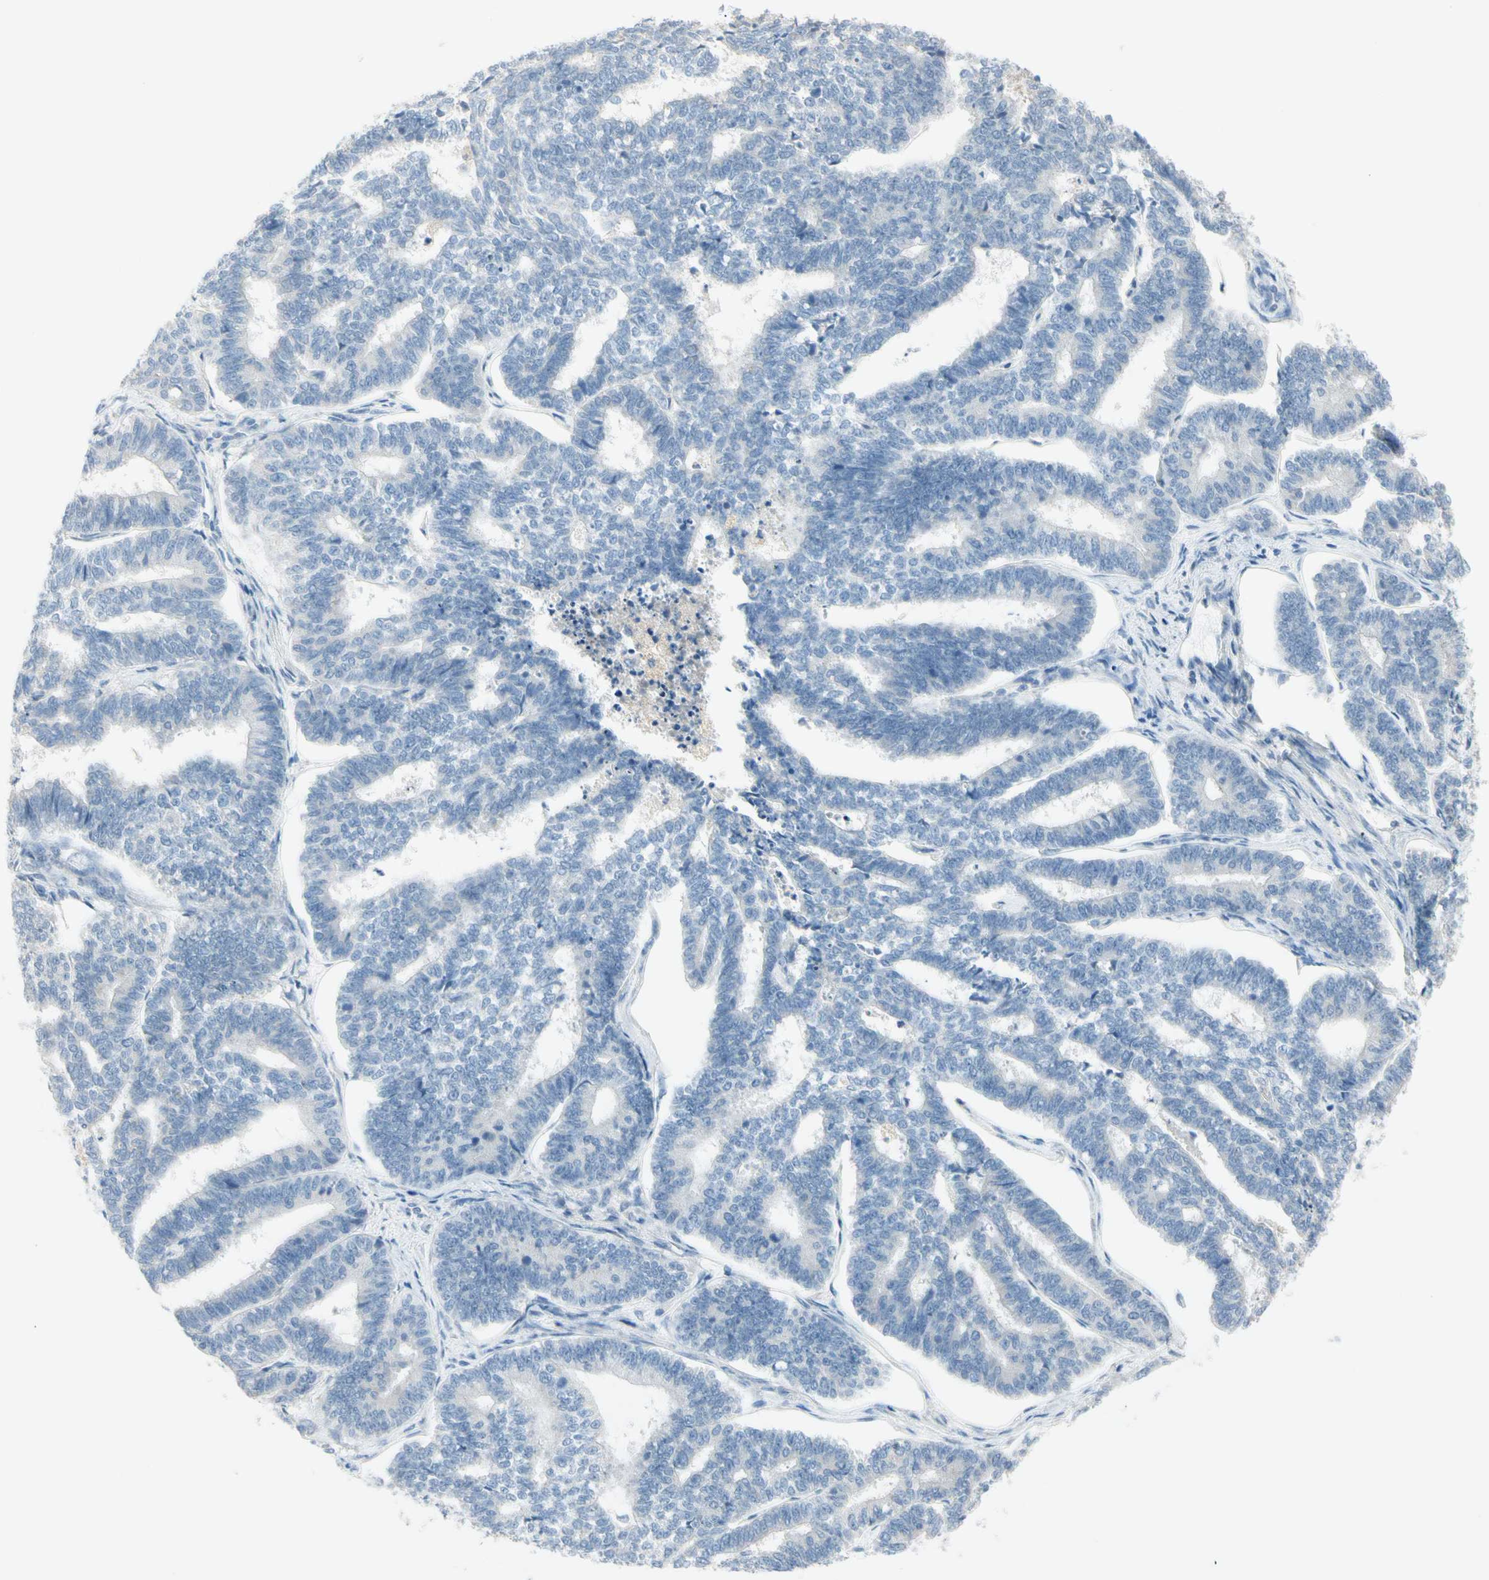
{"staining": {"intensity": "negative", "quantity": "none", "location": "none"}, "tissue": "endometrial cancer", "cell_type": "Tumor cells", "image_type": "cancer", "snomed": [{"axis": "morphology", "description": "Adenocarcinoma, NOS"}, {"axis": "topography", "description": "Endometrium"}], "caption": "Immunohistochemical staining of human endometrial cancer (adenocarcinoma) reveals no significant staining in tumor cells.", "gene": "ALDH18A1", "patient": {"sex": "female", "age": 70}}